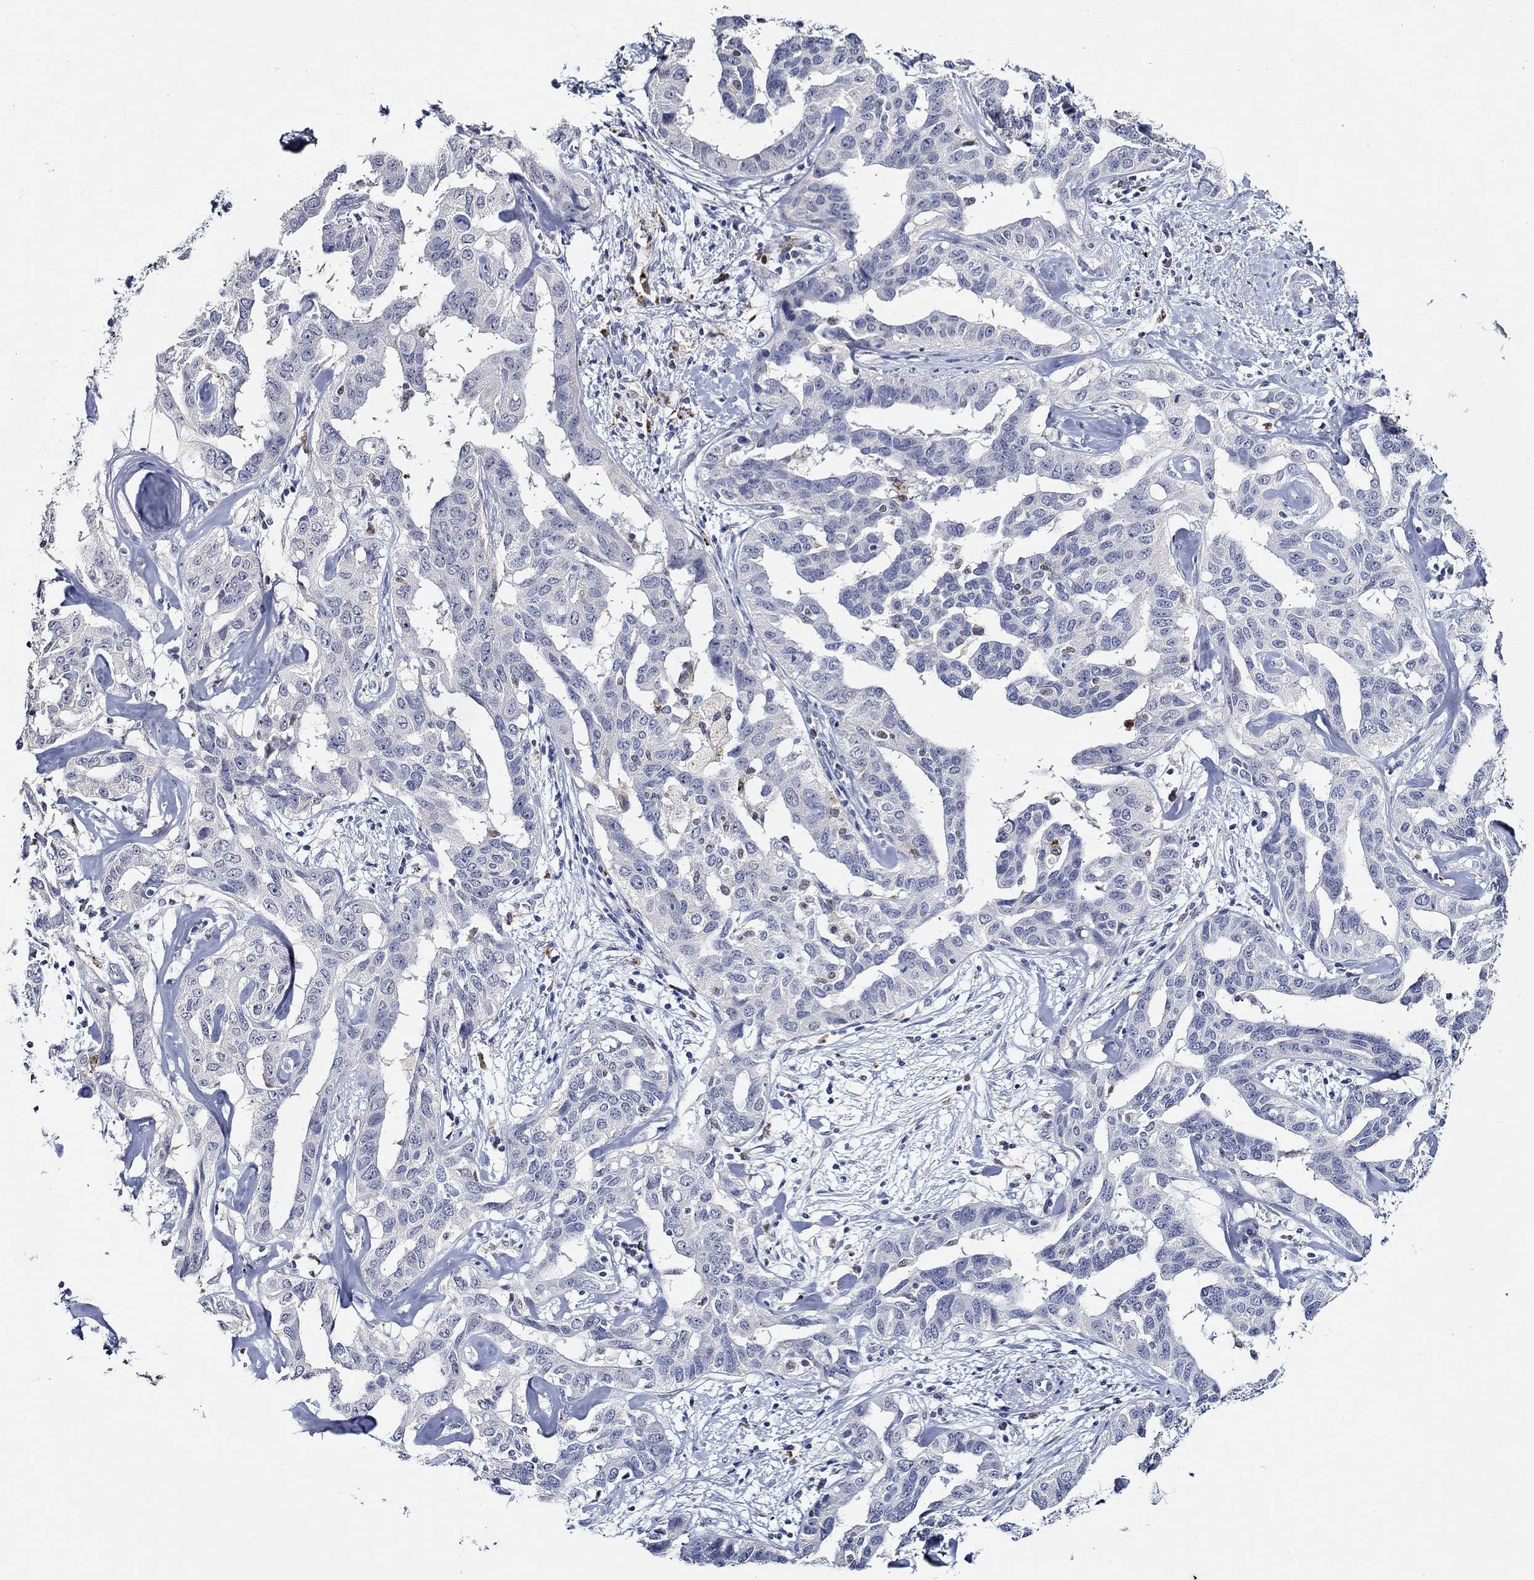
{"staining": {"intensity": "negative", "quantity": "none", "location": "none"}, "tissue": "liver cancer", "cell_type": "Tumor cells", "image_type": "cancer", "snomed": [{"axis": "morphology", "description": "Cholangiocarcinoma"}, {"axis": "topography", "description": "Liver"}], "caption": "Immunohistochemistry (IHC) image of cholangiocarcinoma (liver) stained for a protein (brown), which demonstrates no staining in tumor cells.", "gene": "GATA2", "patient": {"sex": "male", "age": 59}}